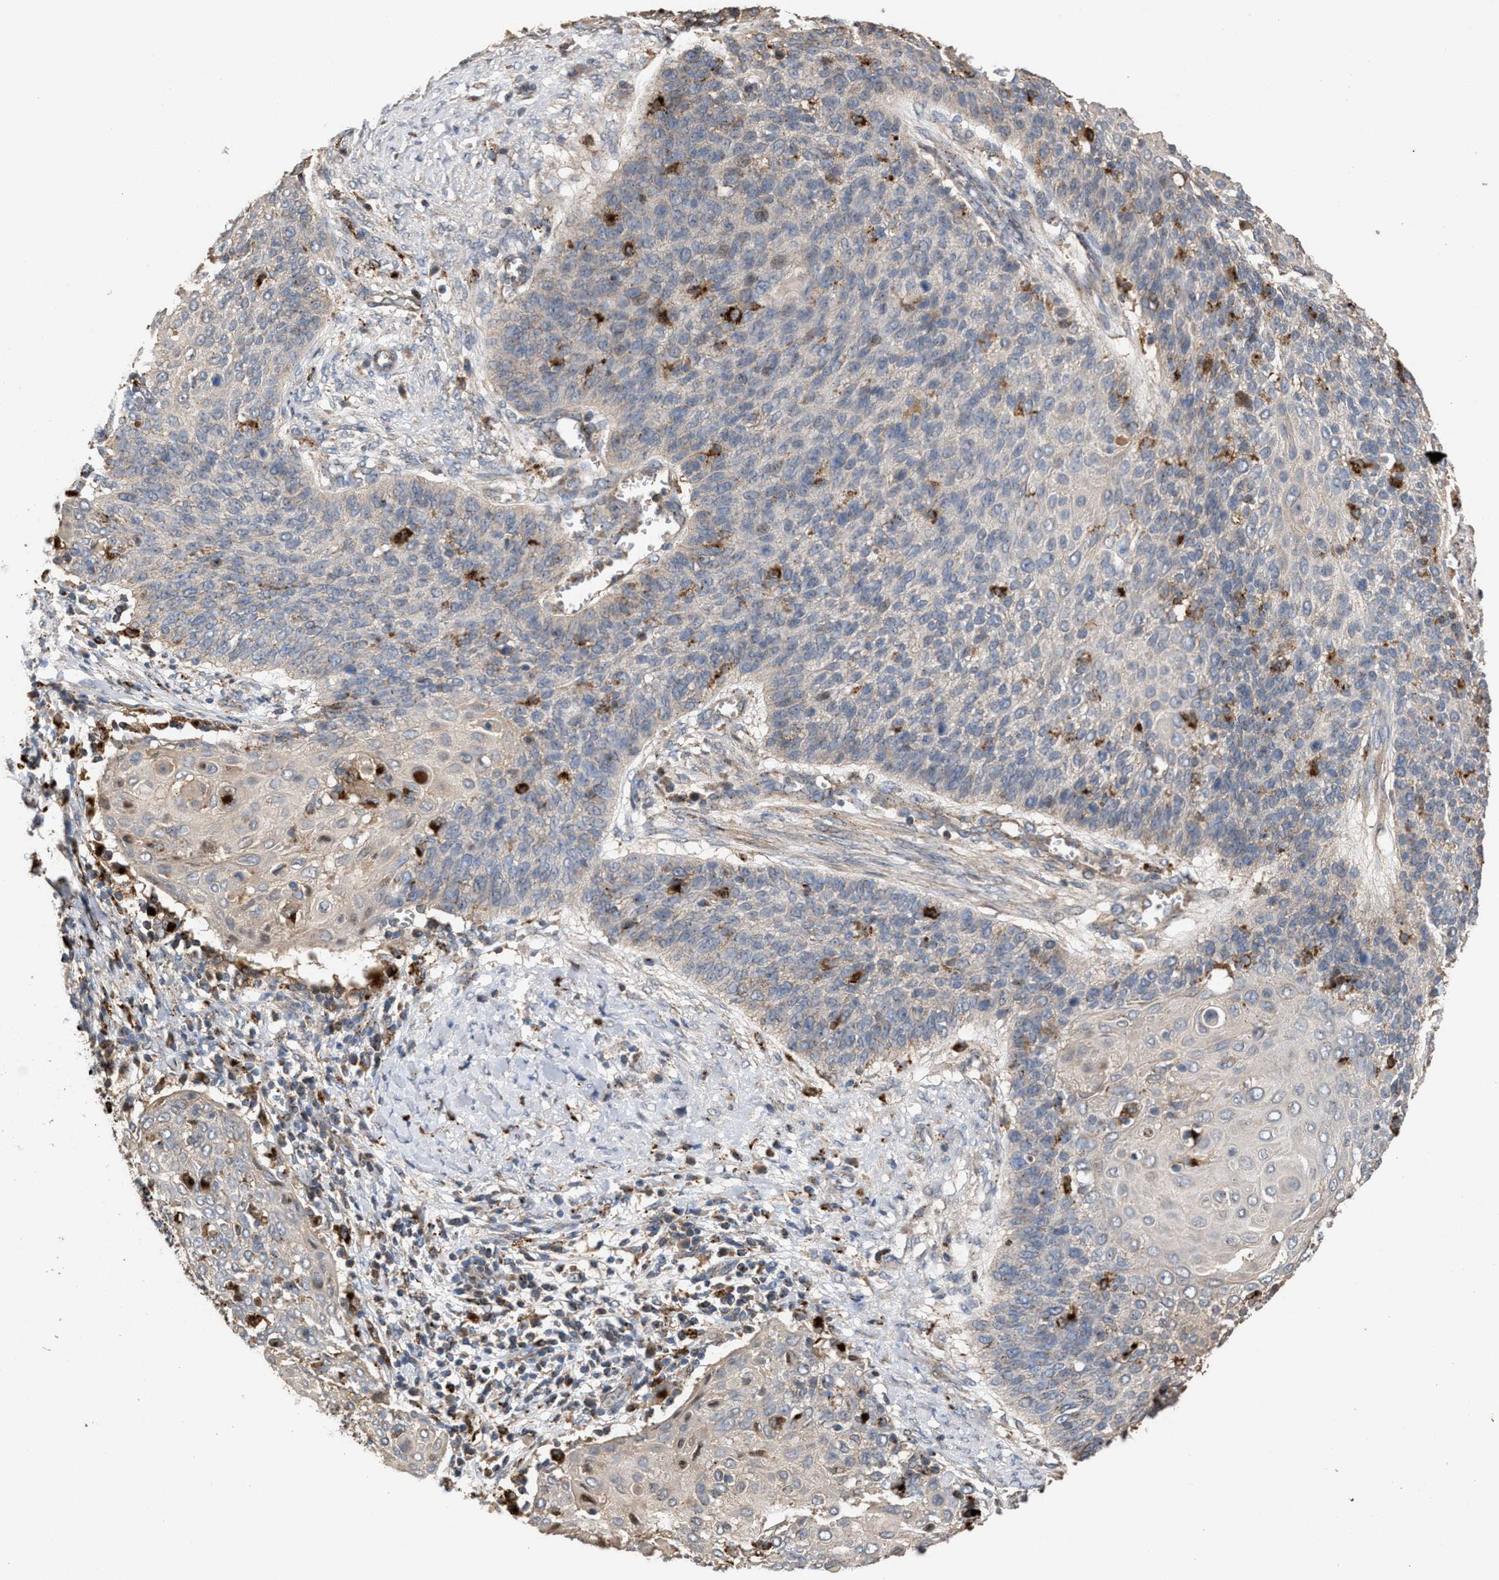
{"staining": {"intensity": "negative", "quantity": "none", "location": "none"}, "tissue": "cervical cancer", "cell_type": "Tumor cells", "image_type": "cancer", "snomed": [{"axis": "morphology", "description": "Squamous cell carcinoma, NOS"}, {"axis": "topography", "description": "Cervix"}], "caption": "There is no significant staining in tumor cells of squamous cell carcinoma (cervical).", "gene": "ELMO3", "patient": {"sex": "female", "age": 39}}